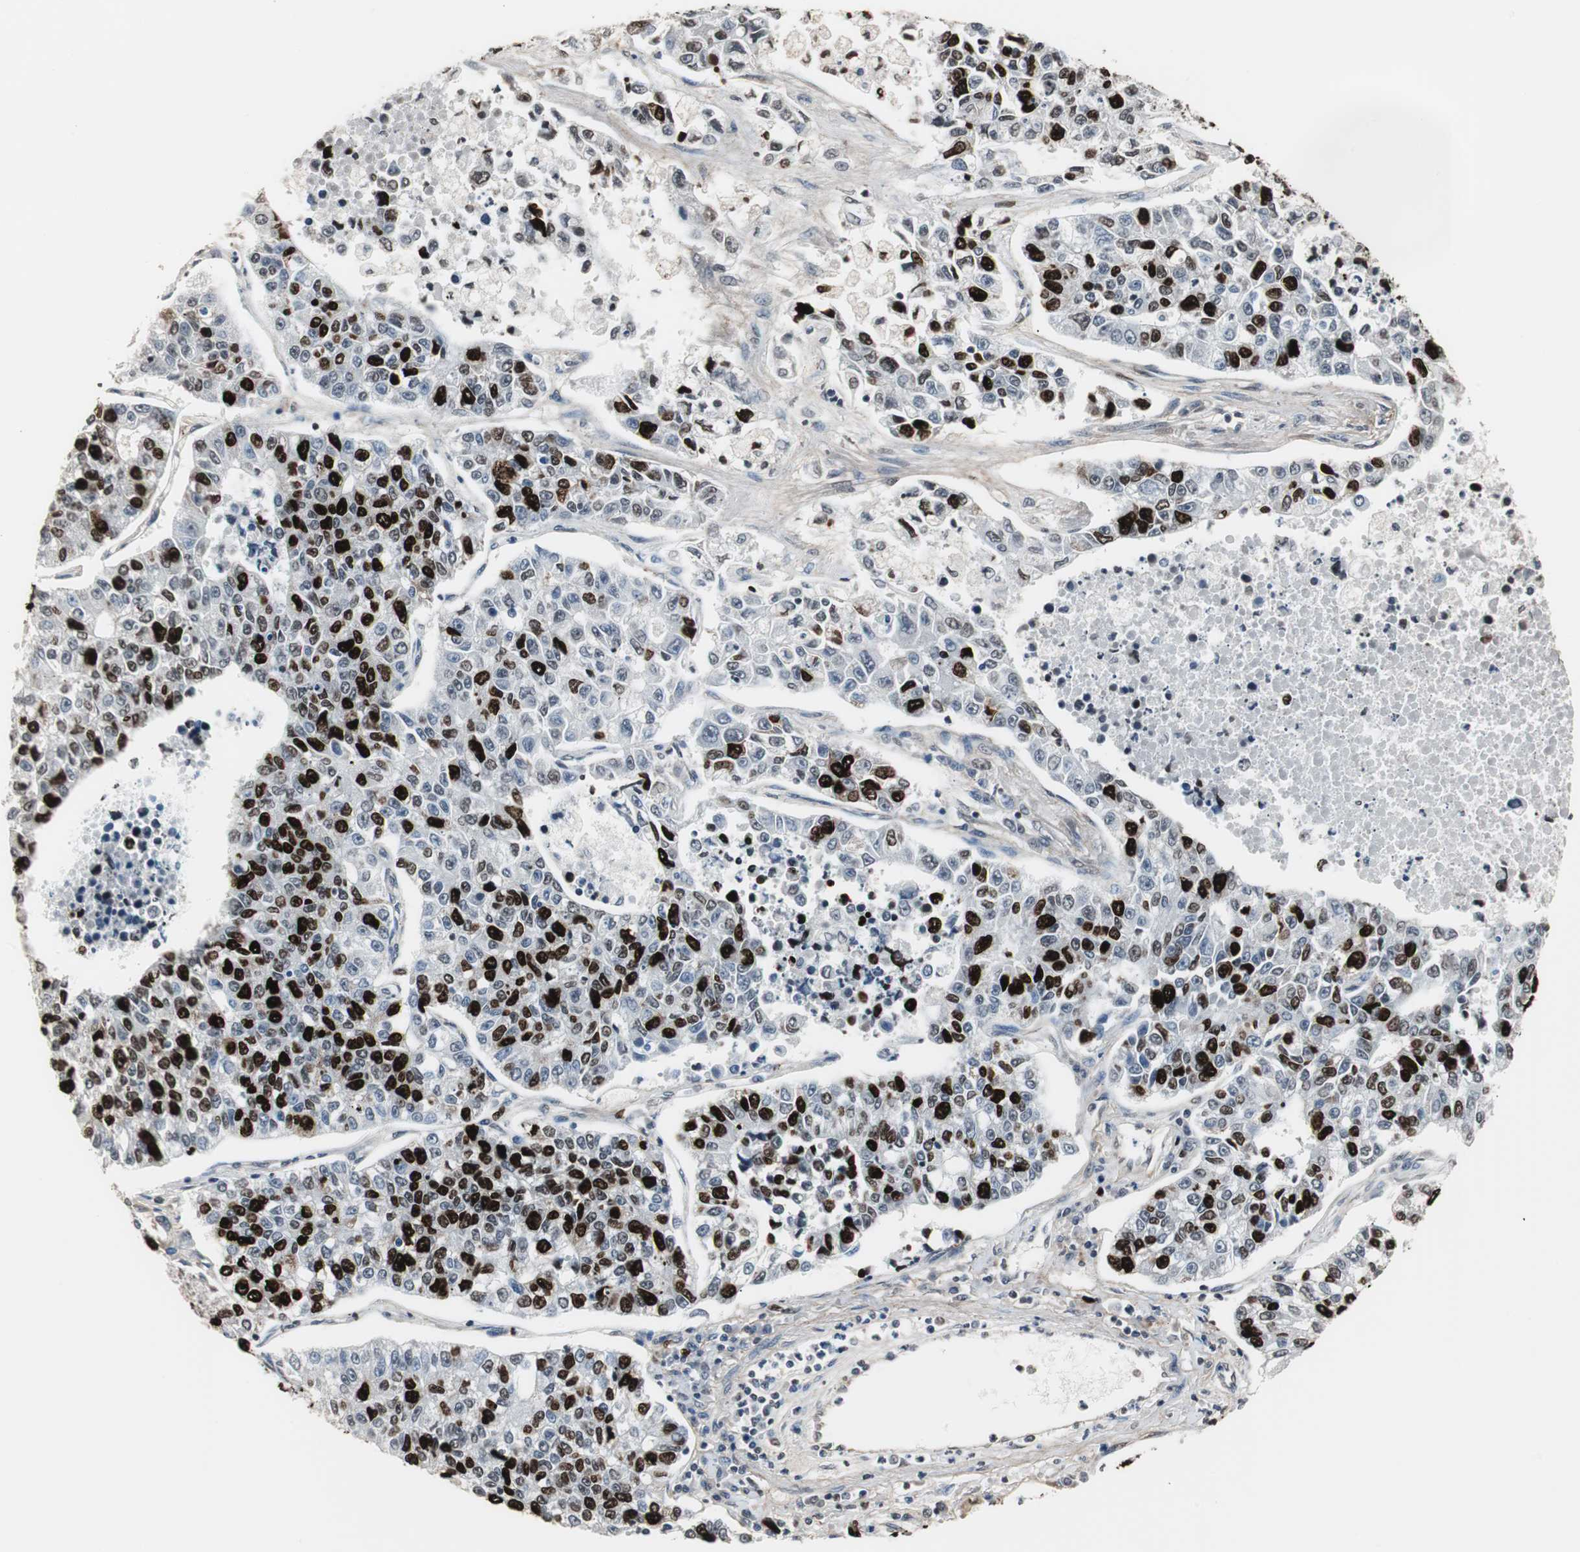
{"staining": {"intensity": "strong", "quantity": "25%-75%", "location": "nuclear"}, "tissue": "lung cancer", "cell_type": "Tumor cells", "image_type": "cancer", "snomed": [{"axis": "morphology", "description": "Adenocarcinoma, NOS"}, {"axis": "topography", "description": "Lung"}], "caption": "Tumor cells demonstrate high levels of strong nuclear positivity in about 25%-75% of cells in human lung cancer (adenocarcinoma).", "gene": "TOP2A", "patient": {"sex": "male", "age": 49}}